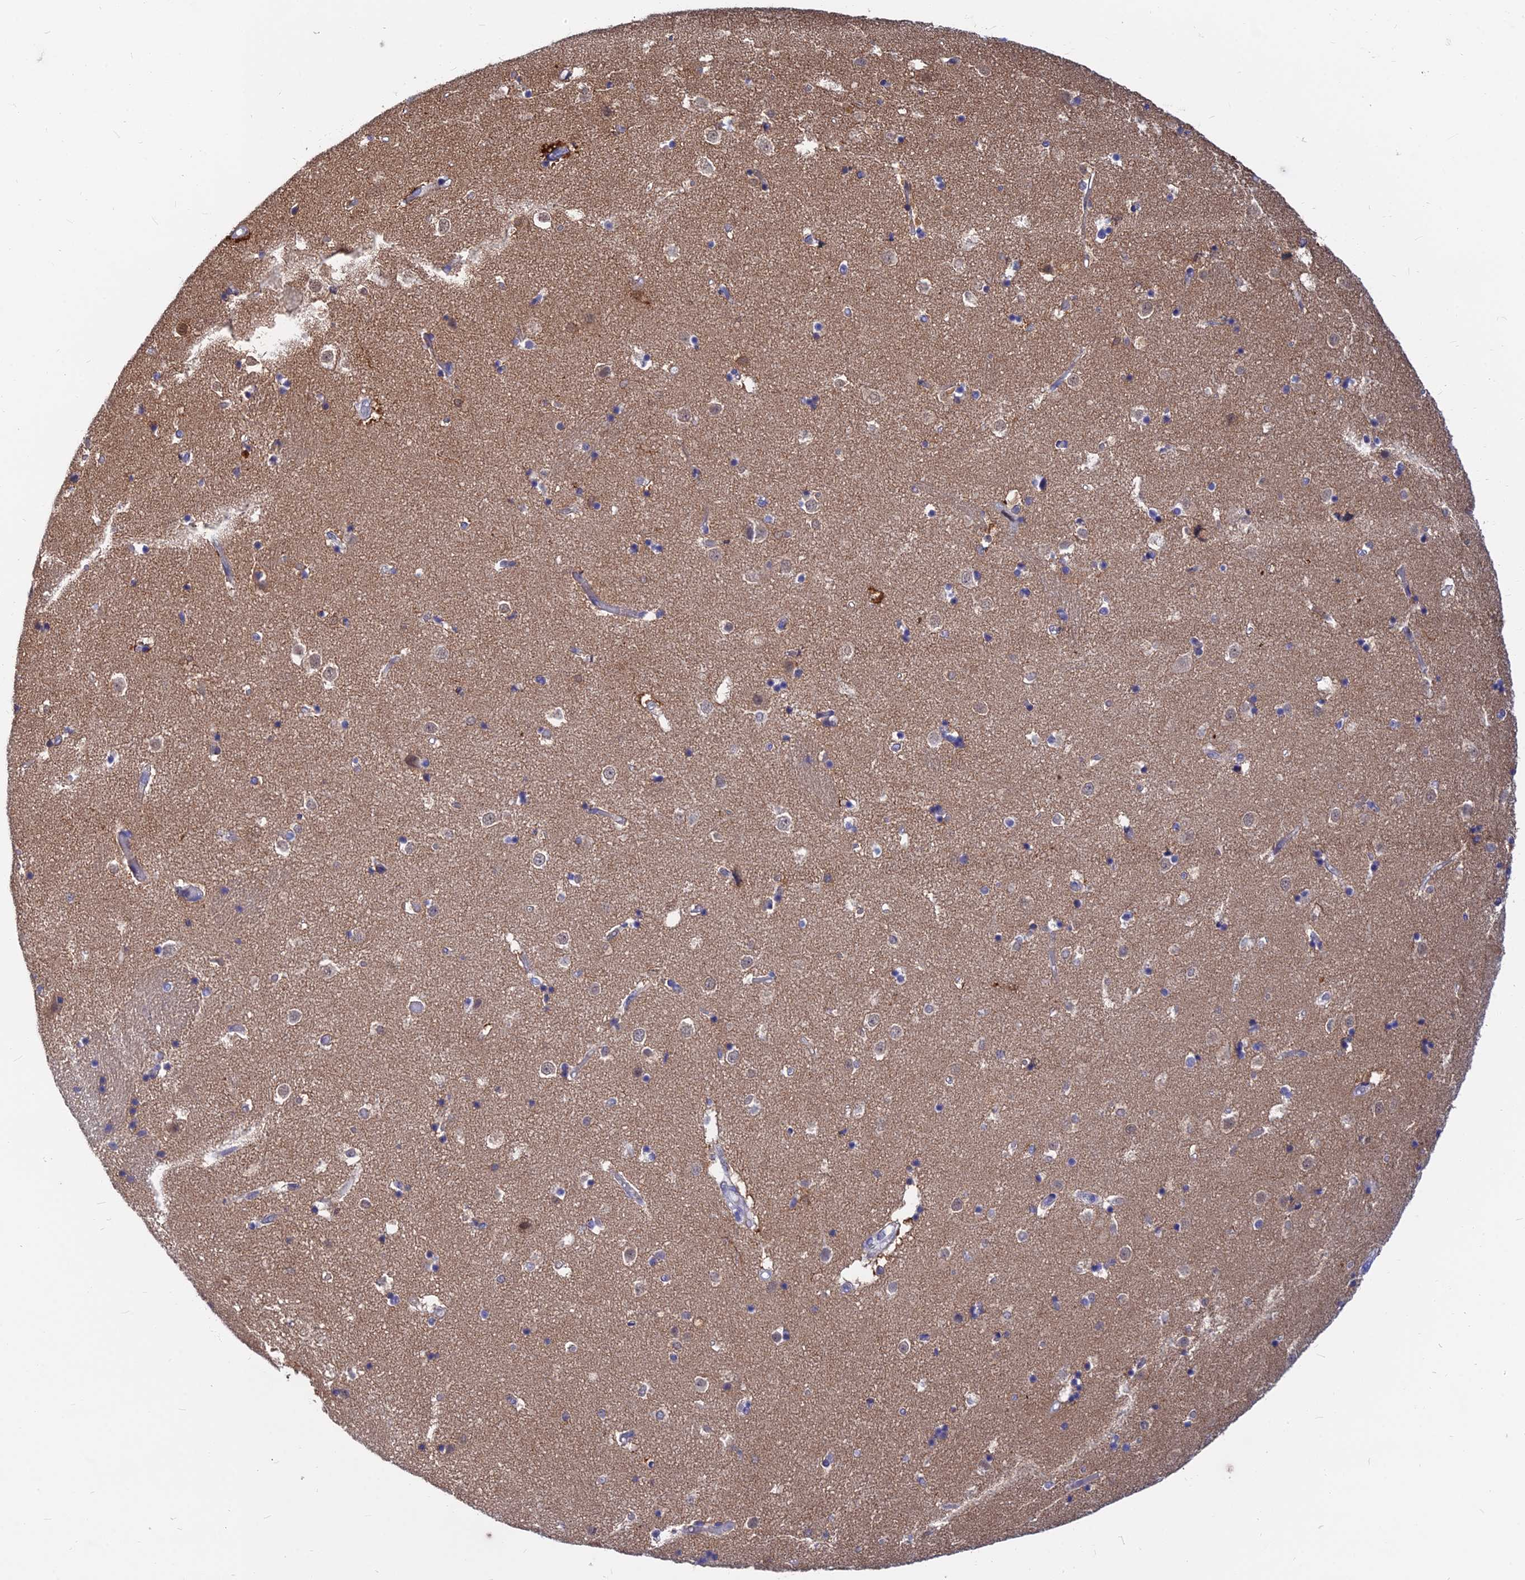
{"staining": {"intensity": "weak", "quantity": "<25%", "location": "cytoplasmic/membranous"}, "tissue": "caudate", "cell_type": "Glial cells", "image_type": "normal", "snomed": [{"axis": "morphology", "description": "Normal tissue, NOS"}, {"axis": "topography", "description": "Lateral ventricle wall"}], "caption": "This micrograph is of normal caudate stained with immunohistochemistry to label a protein in brown with the nuclei are counter-stained blue. There is no staining in glial cells.", "gene": "B3GALT4", "patient": {"sex": "female", "age": 52}}